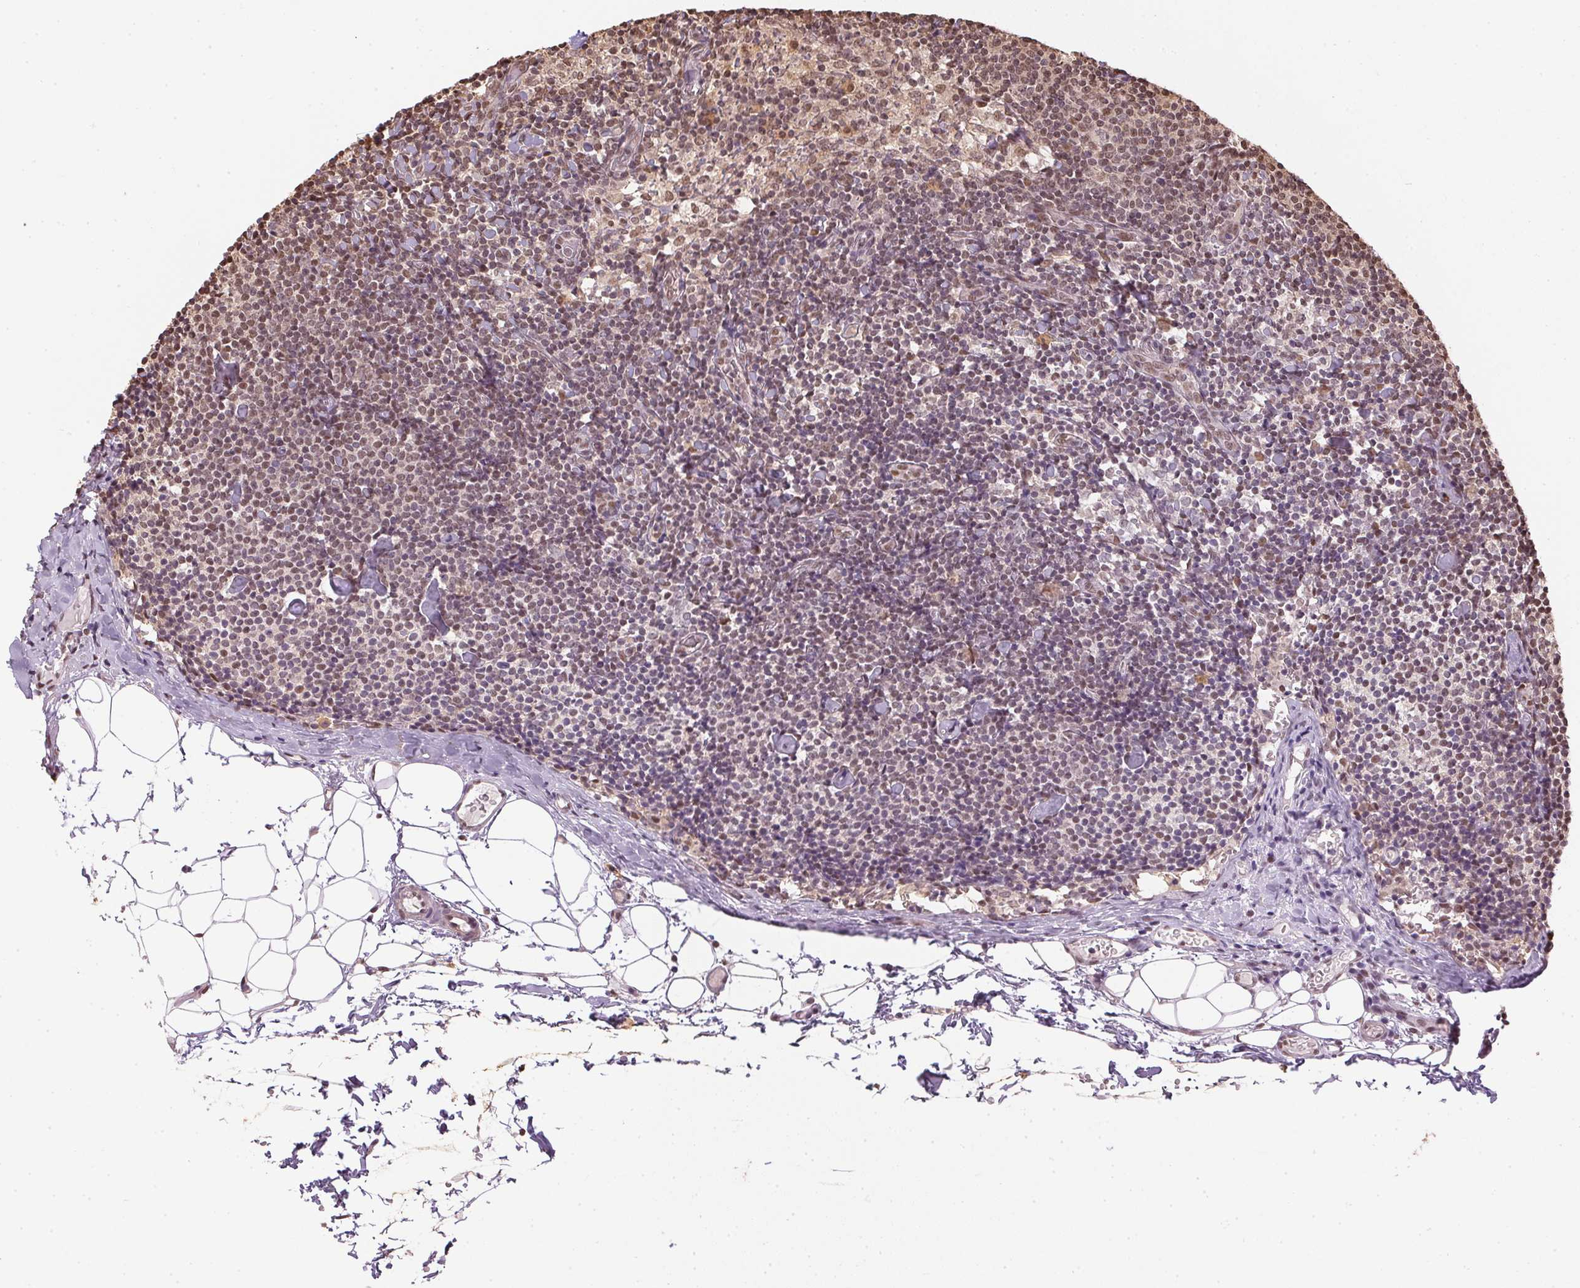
{"staining": {"intensity": "weak", "quantity": "25%-75%", "location": "nuclear"}, "tissue": "lymph node", "cell_type": "Germinal center cells", "image_type": "normal", "snomed": [{"axis": "morphology", "description": "Normal tissue, NOS"}, {"axis": "topography", "description": "Lymph node"}], "caption": "Weak nuclear protein staining is present in about 25%-75% of germinal center cells in lymph node. The protein is stained brown, and the nuclei are stained in blue (DAB IHC with brightfield microscopy, high magnification).", "gene": "TPI1", "patient": {"sex": "female", "age": 41}}